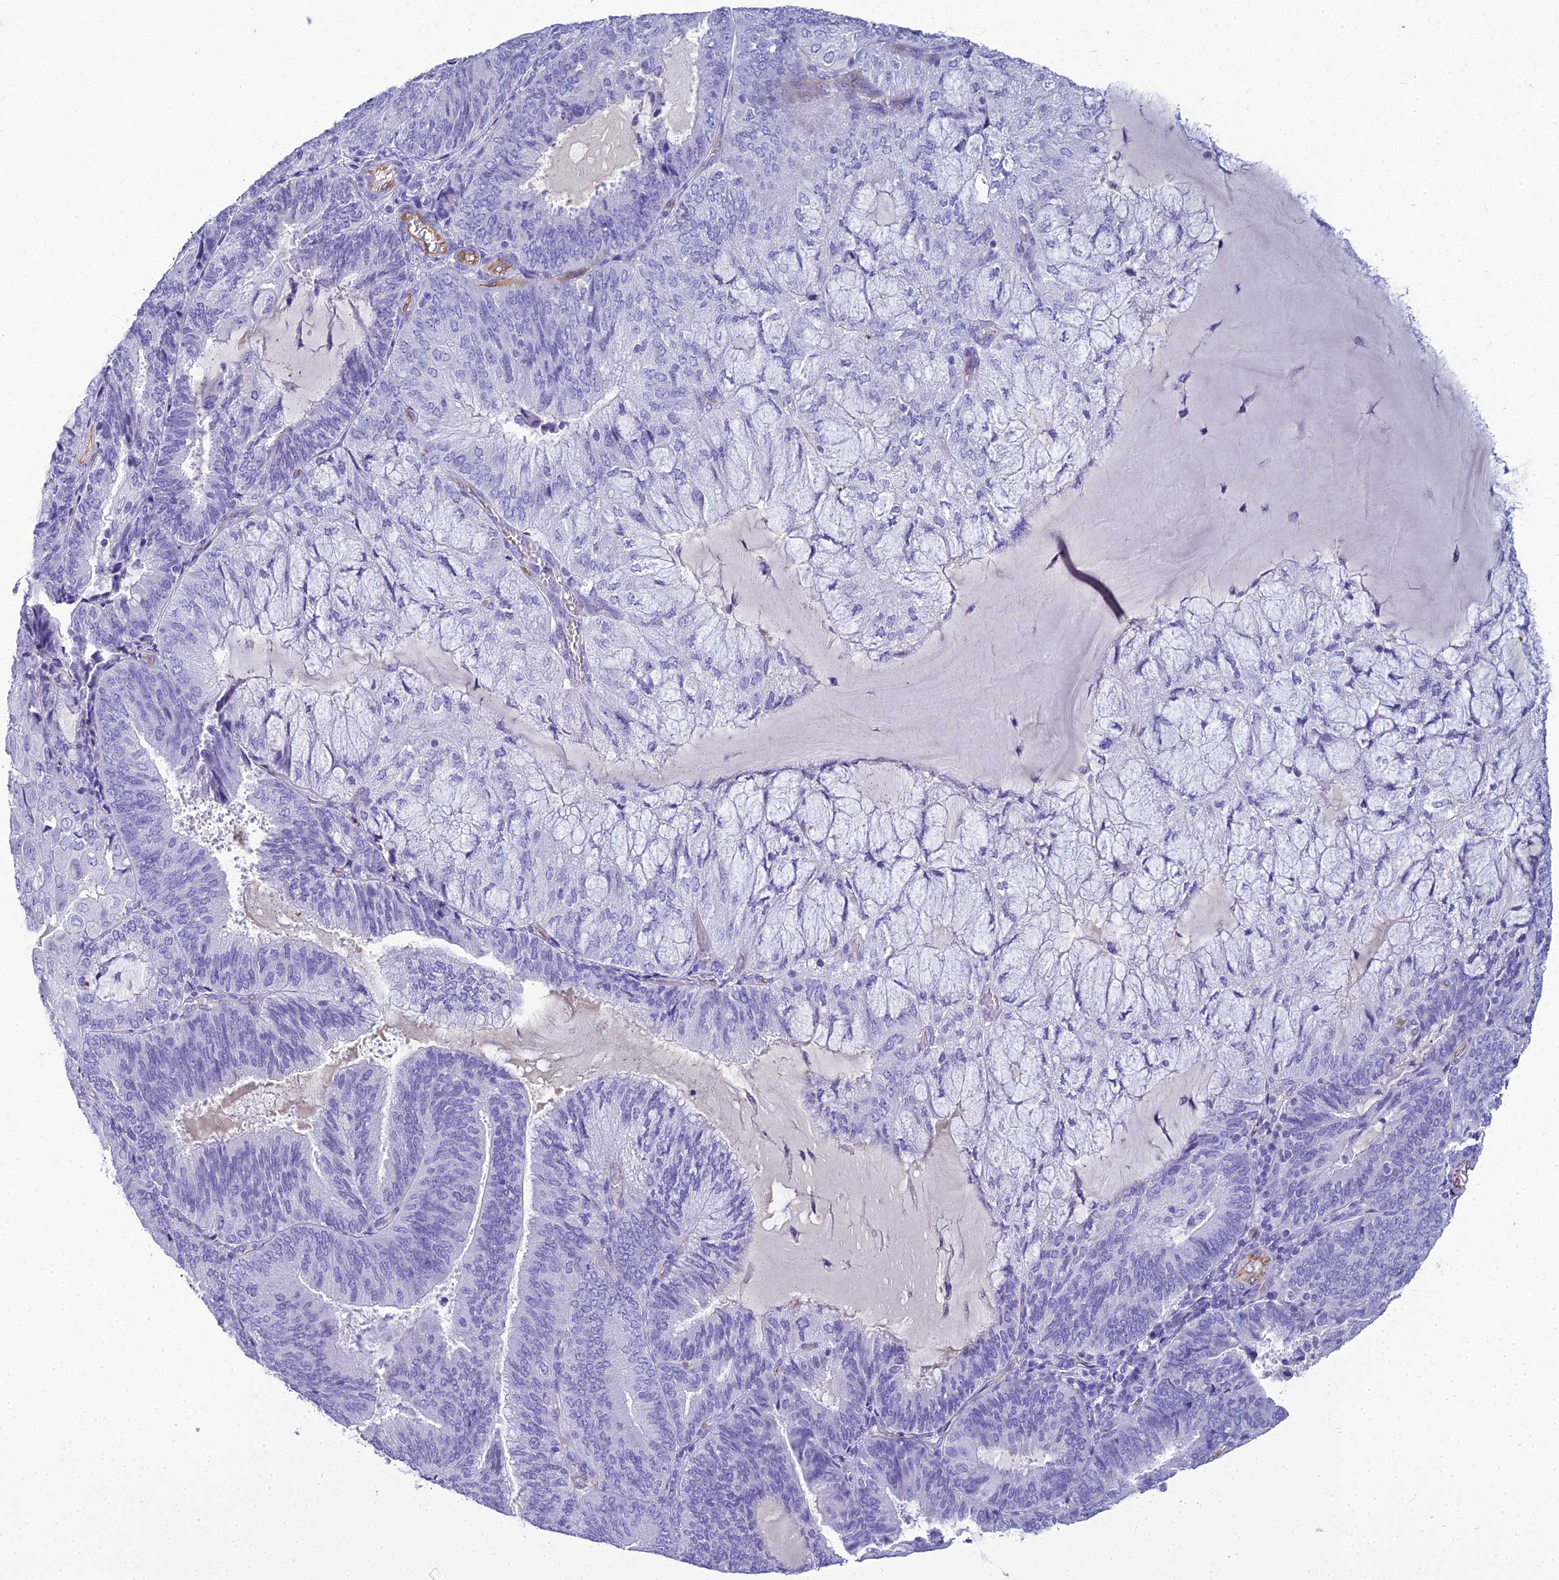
{"staining": {"intensity": "negative", "quantity": "none", "location": "none"}, "tissue": "endometrial cancer", "cell_type": "Tumor cells", "image_type": "cancer", "snomed": [{"axis": "morphology", "description": "Adenocarcinoma, NOS"}, {"axis": "topography", "description": "Endometrium"}], "caption": "Micrograph shows no significant protein staining in tumor cells of adenocarcinoma (endometrial). (Stains: DAB (3,3'-diaminobenzidine) immunohistochemistry (IHC) with hematoxylin counter stain, Microscopy: brightfield microscopy at high magnification).", "gene": "NINJ1", "patient": {"sex": "female", "age": 81}}